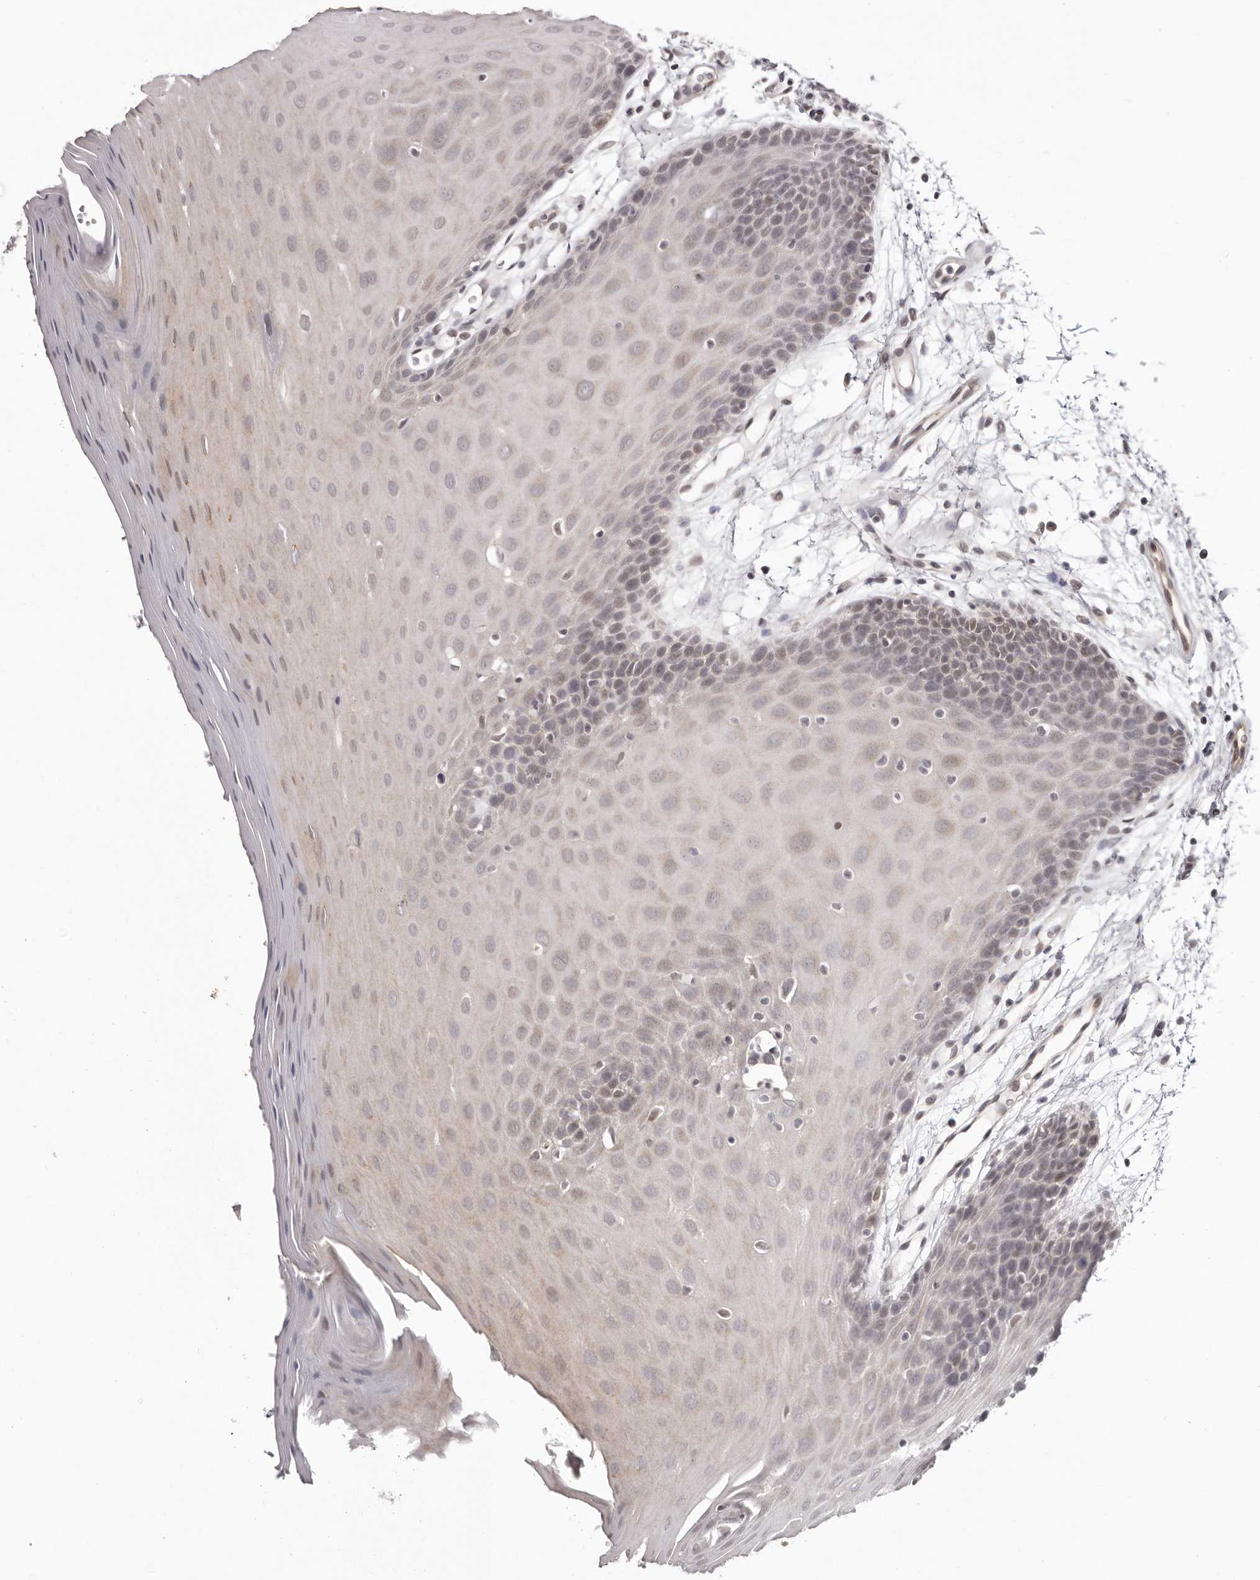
{"staining": {"intensity": "negative", "quantity": "none", "location": "none"}, "tissue": "oral mucosa", "cell_type": "Squamous epithelial cells", "image_type": "normal", "snomed": [{"axis": "morphology", "description": "Normal tissue, NOS"}, {"axis": "morphology", "description": "Squamous cell carcinoma, NOS"}, {"axis": "topography", "description": "Skeletal muscle"}, {"axis": "topography", "description": "Oral tissue"}, {"axis": "topography", "description": "Salivary gland"}, {"axis": "topography", "description": "Head-Neck"}], "caption": "High magnification brightfield microscopy of normal oral mucosa stained with DAB (3,3'-diaminobenzidine) (brown) and counterstained with hematoxylin (blue): squamous epithelial cells show no significant positivity. The staining was performed using DAB to visualize the protein expression in brown, while the nuclei were stained in blue with hematoxylin (Magnification: 20x).", "gene": "RNF2", "patient": {"sex": "male", "age": 54}}